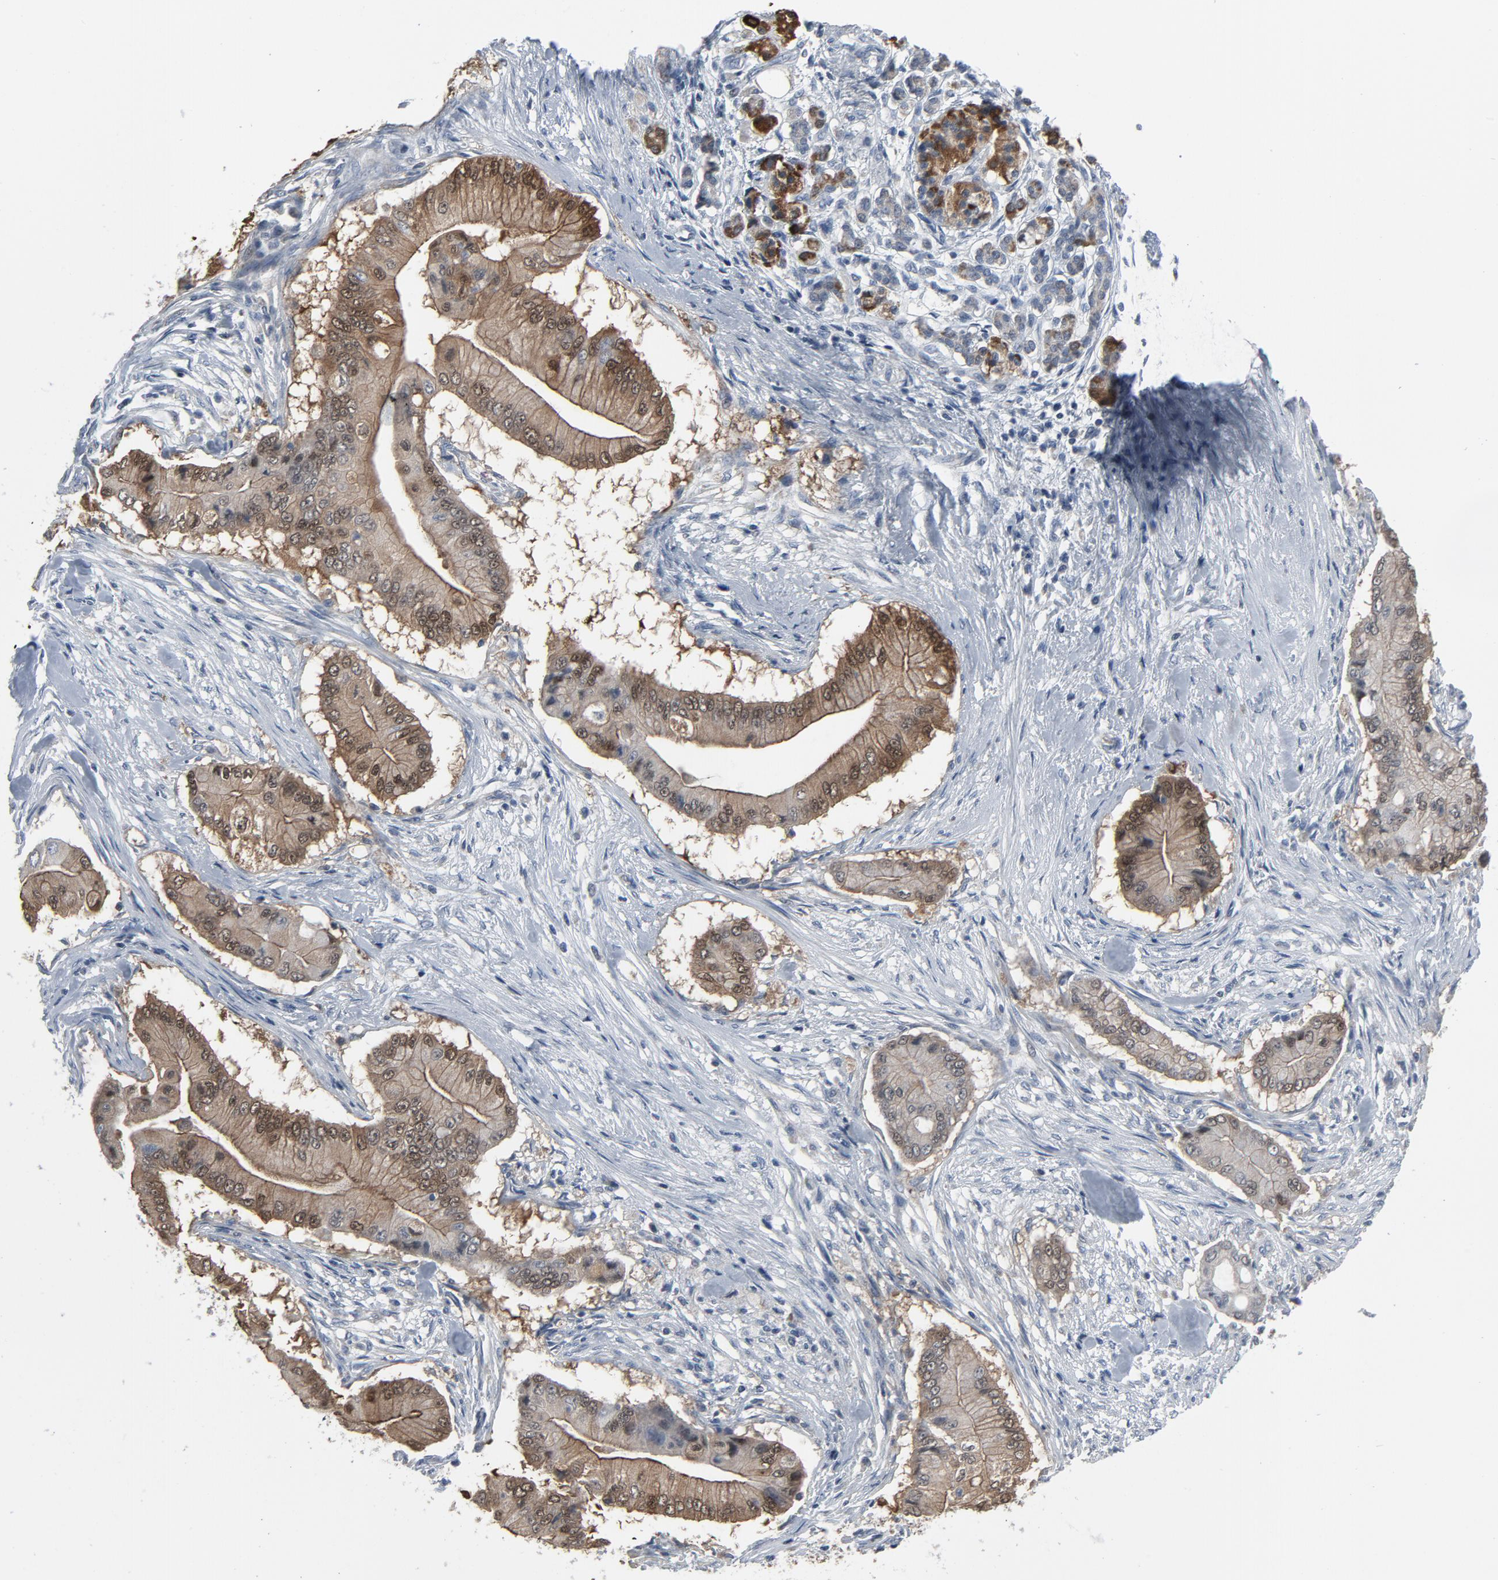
{"staining": {"intensity": "moderate", "quantity": "25%-75%", "location": "cytoplasmic/membranous,nuclear"}, "tissue": "pancreatic cancer", "cell_type": "Tumor cells", "image_type": "cancer", "snomed": [{"axis": "morphology", "description": "Adenocarcinoma, NOS"}, {"axis": "topography", "description": "Pancreas"}], "caption": "Pancreatic cancer (adenocarcinoma) stained with immunohistochemistry reveals moderate cytoplasmic/membranous and nuclear positivity in approximately 25%-75% of tumor cells.", "gene": "GPX2", "patient": {"sex": "male", "age": 62}}